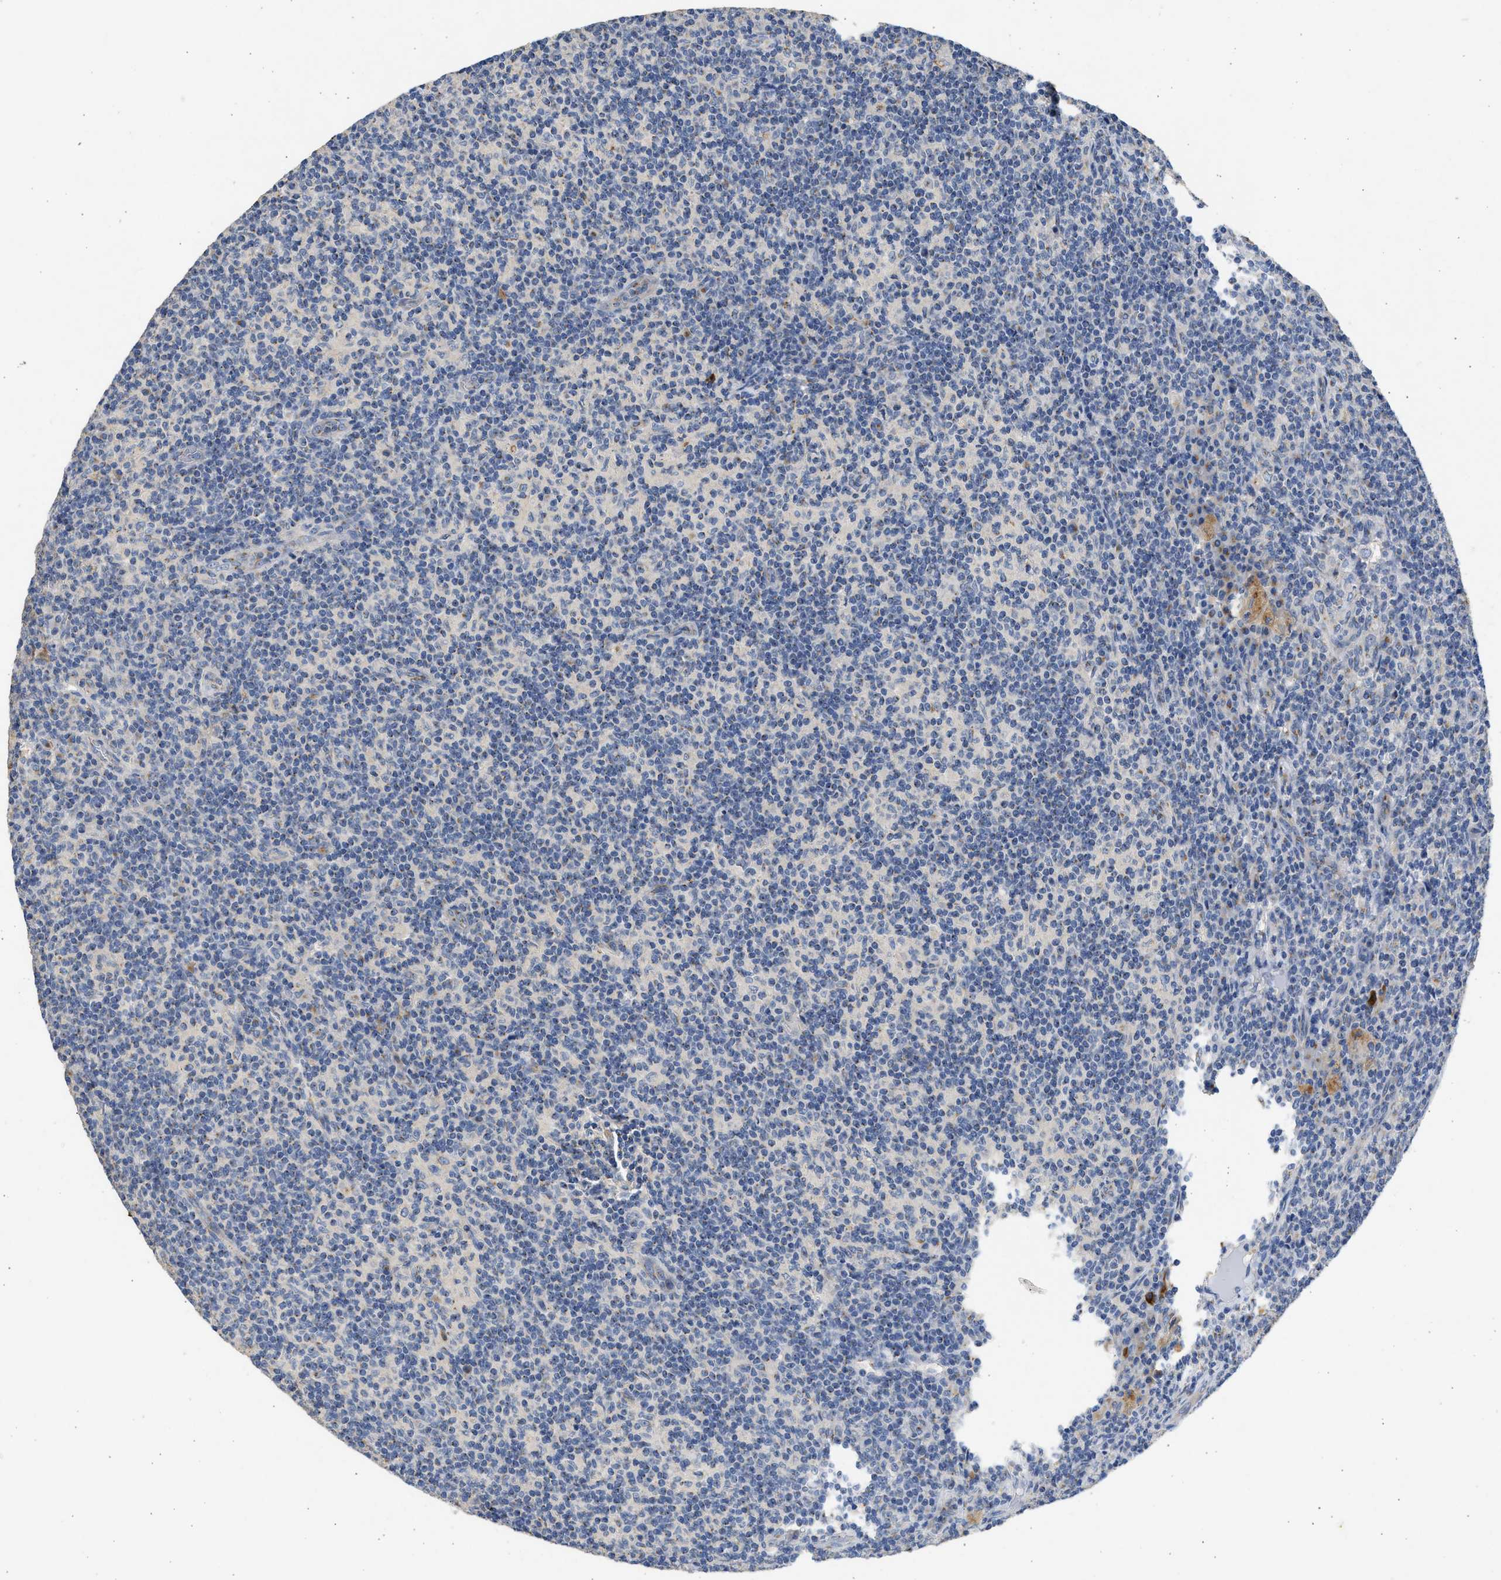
{"staining": {"intensity": "negative", "quantity": "none", "location": "none"}, "tissue": "lymph node", "cell_type": "Non-germinal center cells", "image_type": "normal", "snomed": [{"axis": "morphology", "description": "Normal tissue, NOS"}, {"axis": "morphology", "description": "Inflammation, NOS"}, {"axis": "topography", "description": "Lymph node"}], "caption": "IHC of unremarkable lymph node reveals no staining in non-germinal center cells.", "gene": "IPO8", "patient": {"sex": "male", "age": 55}}